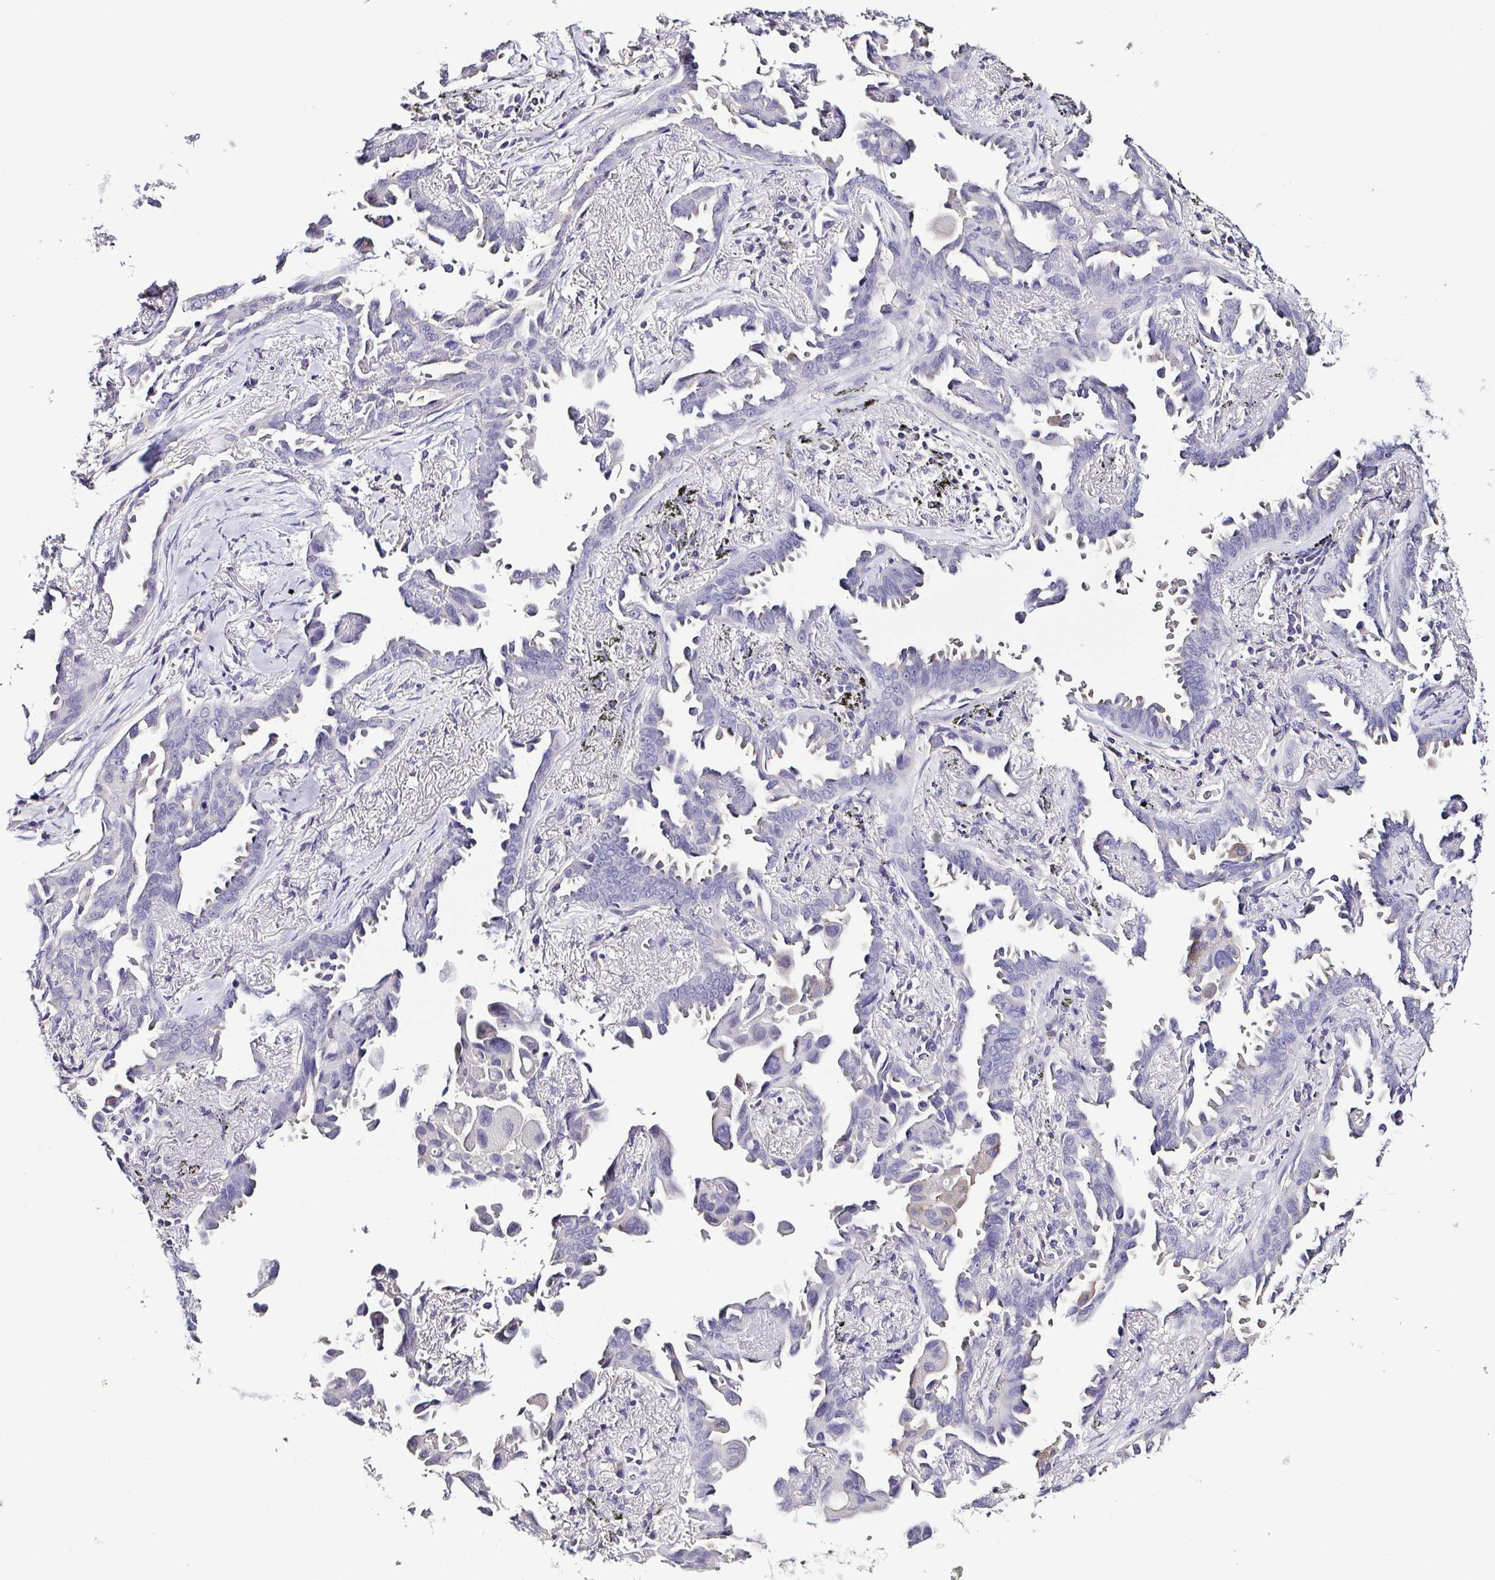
{"staining": {"intensity": "negative", "quantity": "none", "location": "none"}, "tissue": "lung cancer", "cell_type": "Tumor cells", "image_type": "cancer", "snomed": [{"axis": "morphology", "description": "Adenocarcinoma, NOS"}, {"axis": "topography", "description": "Lung"}], "caption": "This is an immunohistochemistry image of lung cancer. There is no positivity in tumor cells.", "gene": "TNNT2", "patient": {"sex": "male", "age": 68}}